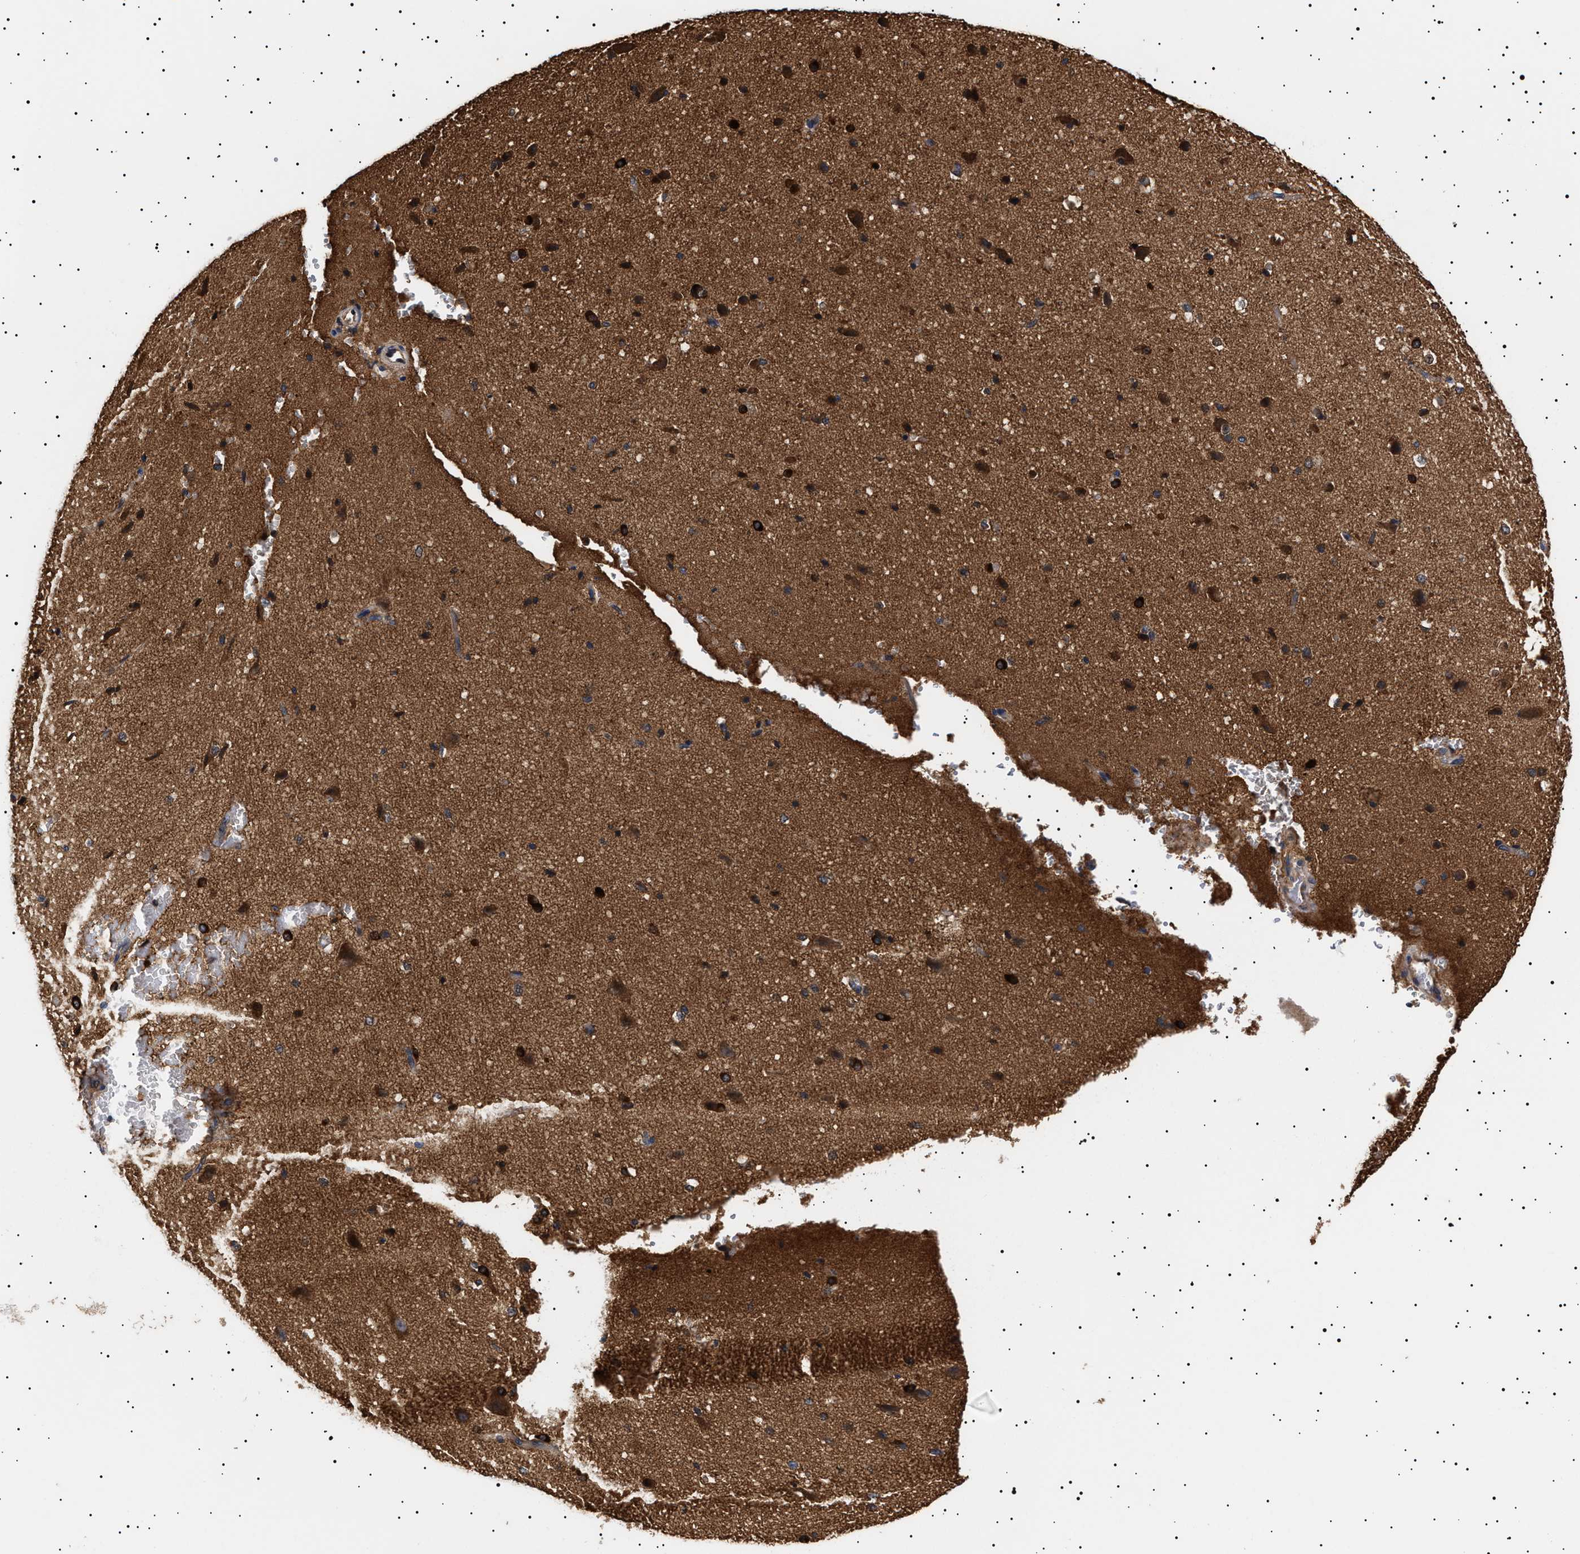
{"staining": {"intensity": "negative", "quantity": "none", "location": "none"}, "tissue": "cerebral cortex", "cell_type": "Endothelial cells", "image_type": "normal", "snomed": [{"axis": "morphology", "description": "Normal tissue, NOS"}, {"axis": "morphology", "description": "Developmental malformation"}, {"axis": "topography", "description": "Cerebral cortex"}], "caption": "This is an immunohistochemistry histopathology image of benign cerebral cortex. There is no staining in endothelial cells.", "gene": "KRBA1", "patient": {"sex": "female", "age": 30}}